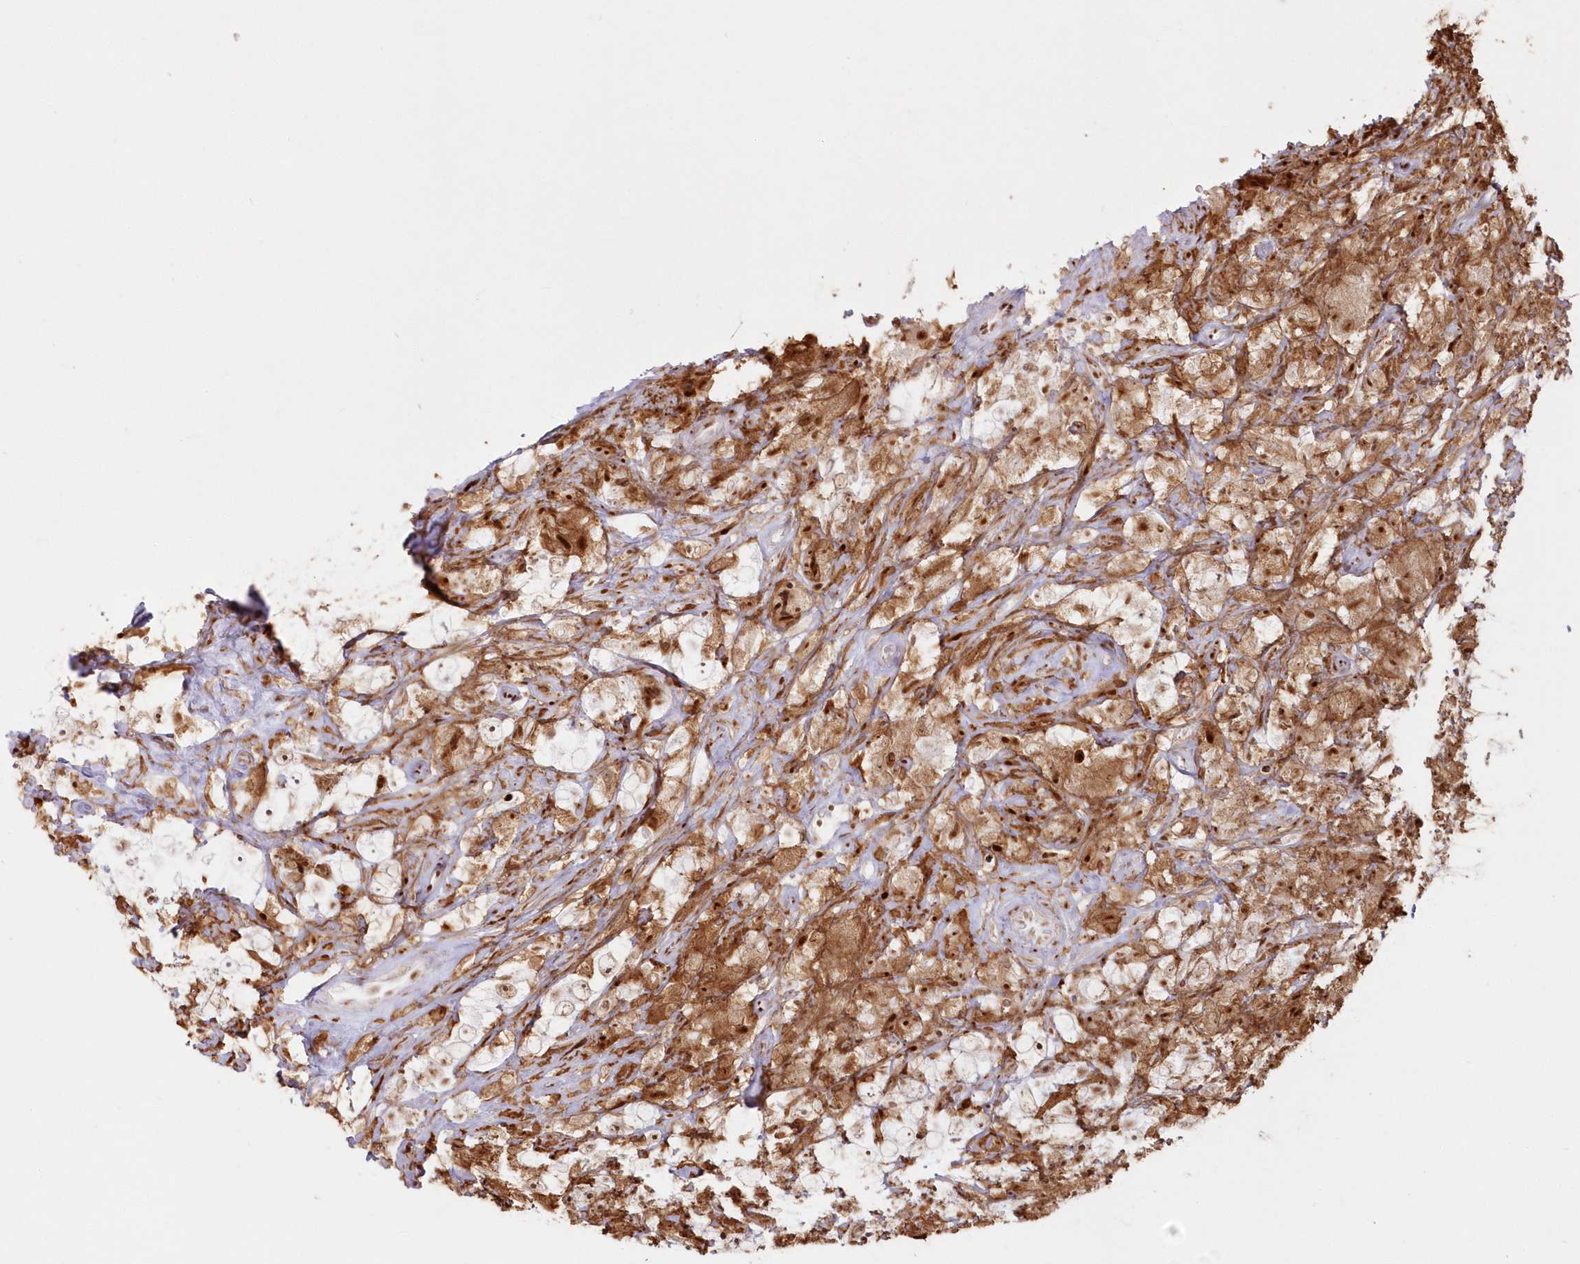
{"staining": {"intensity": "moderate", "quantity": ">75%", "location": "cytoplasmic/membranous,nuclear"}, "tissue": "testis cancer", "cell_type": "Tumor cells", "image_type": "cancer", "snomed": [{"axis": "morphology", "description": "Seminoma, NOS"}, {"axis": "topography", "description": "Testis"}], "caption": "Tumor cells exhibit medium levels of moderate cytoplasmic/membranous and nuclear expression in about >75% of cells in seminoma (testis). The staining is performed using DAB brown chromogen to label protein expression. The nuclei are counter-stained blue using hematoxylin.", "gene": "DDX46", "patient": {"sex": "male", "age": 49}}